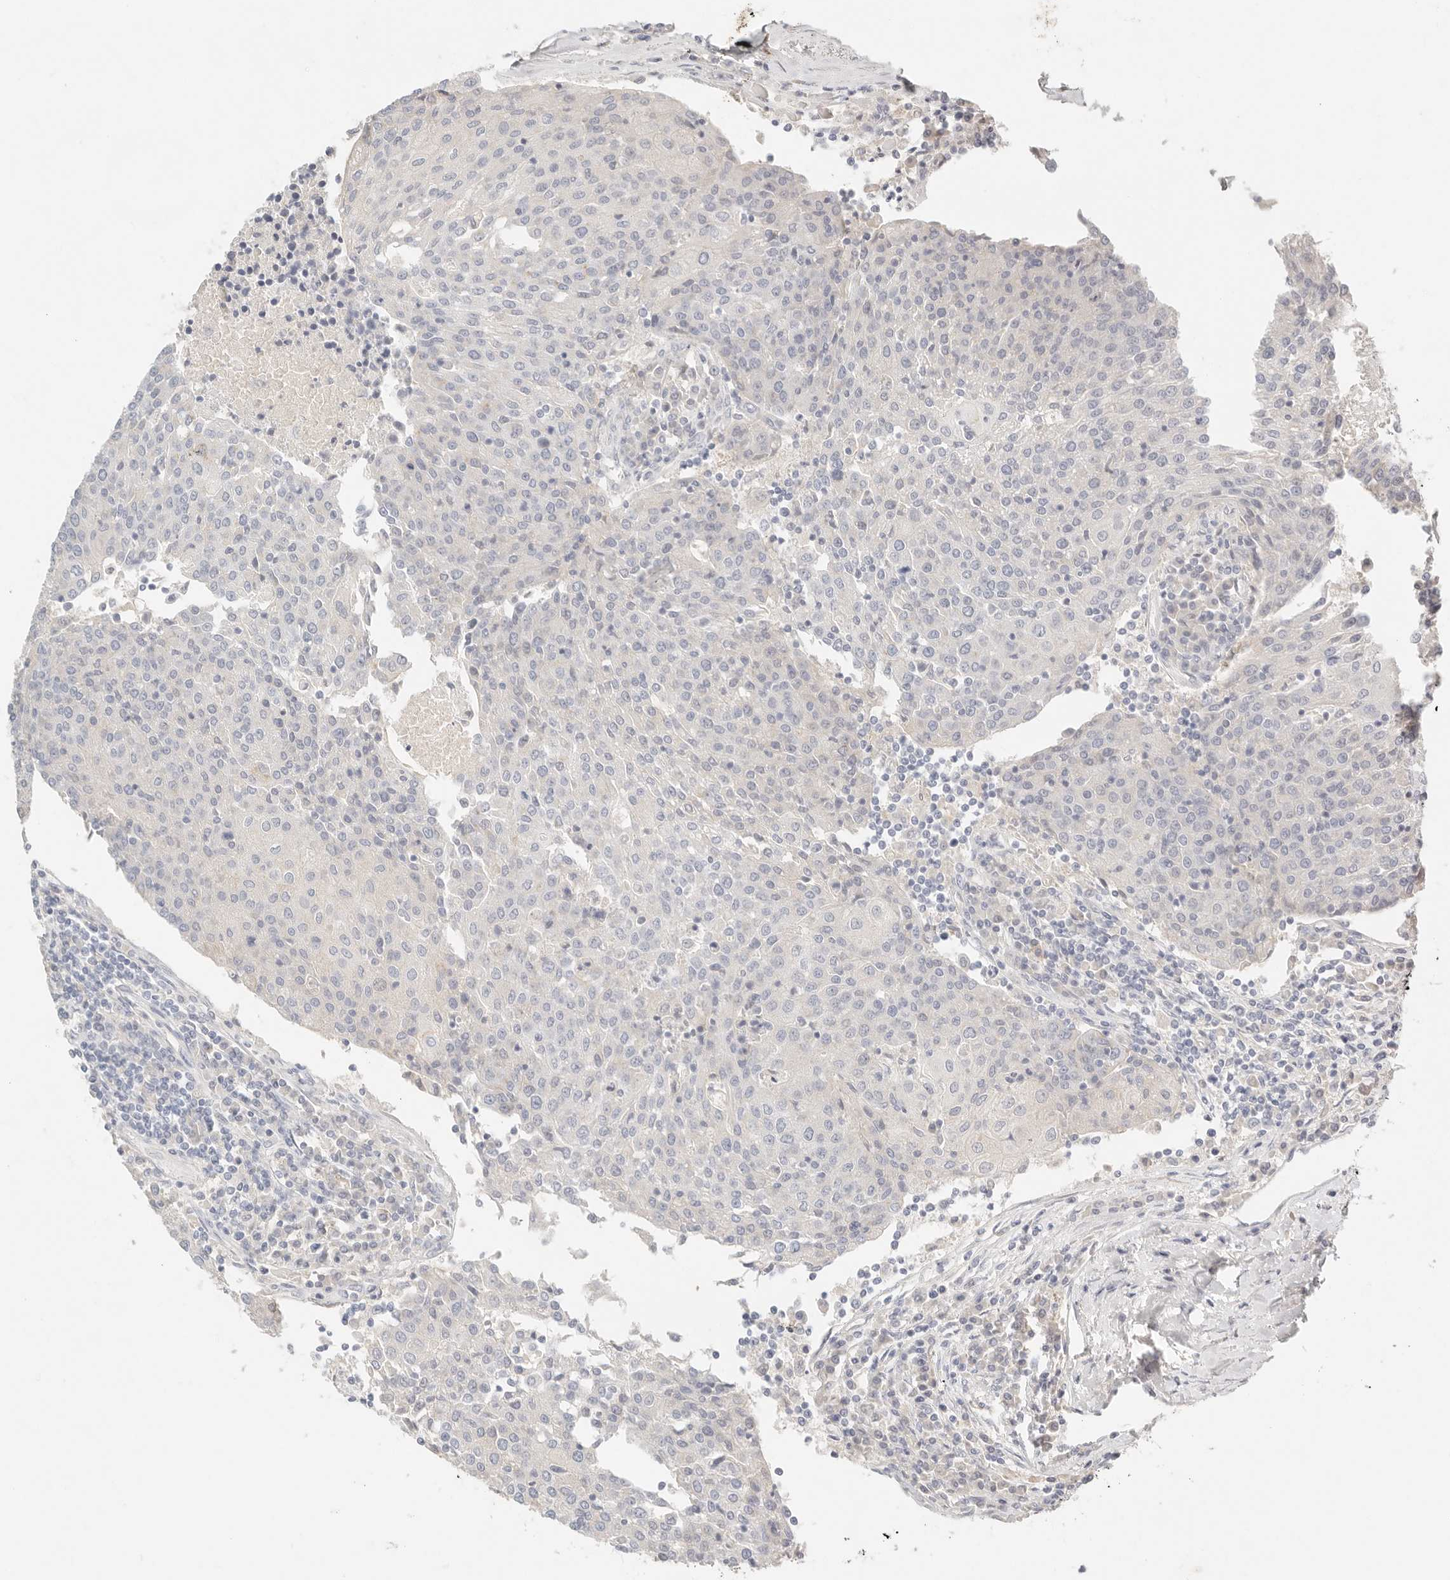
{"staining": {"intensity": "negative", "quantity": "none", "location": "none"}, "tissue": "urothelial cancer", "cell_type": "Tumor cells", "image_type": "cancer", "snomed": [{"axis": "morphology", "description": "Urothelial carcinoma, High grade"}, {"axis": "topography", "description": "Urinary bladder"}], "caption": "Tumor cells show no significant protein staining in urothelial cancer.", "gene": "CEP120", "patient": {"sex": "female", "age": 85}}